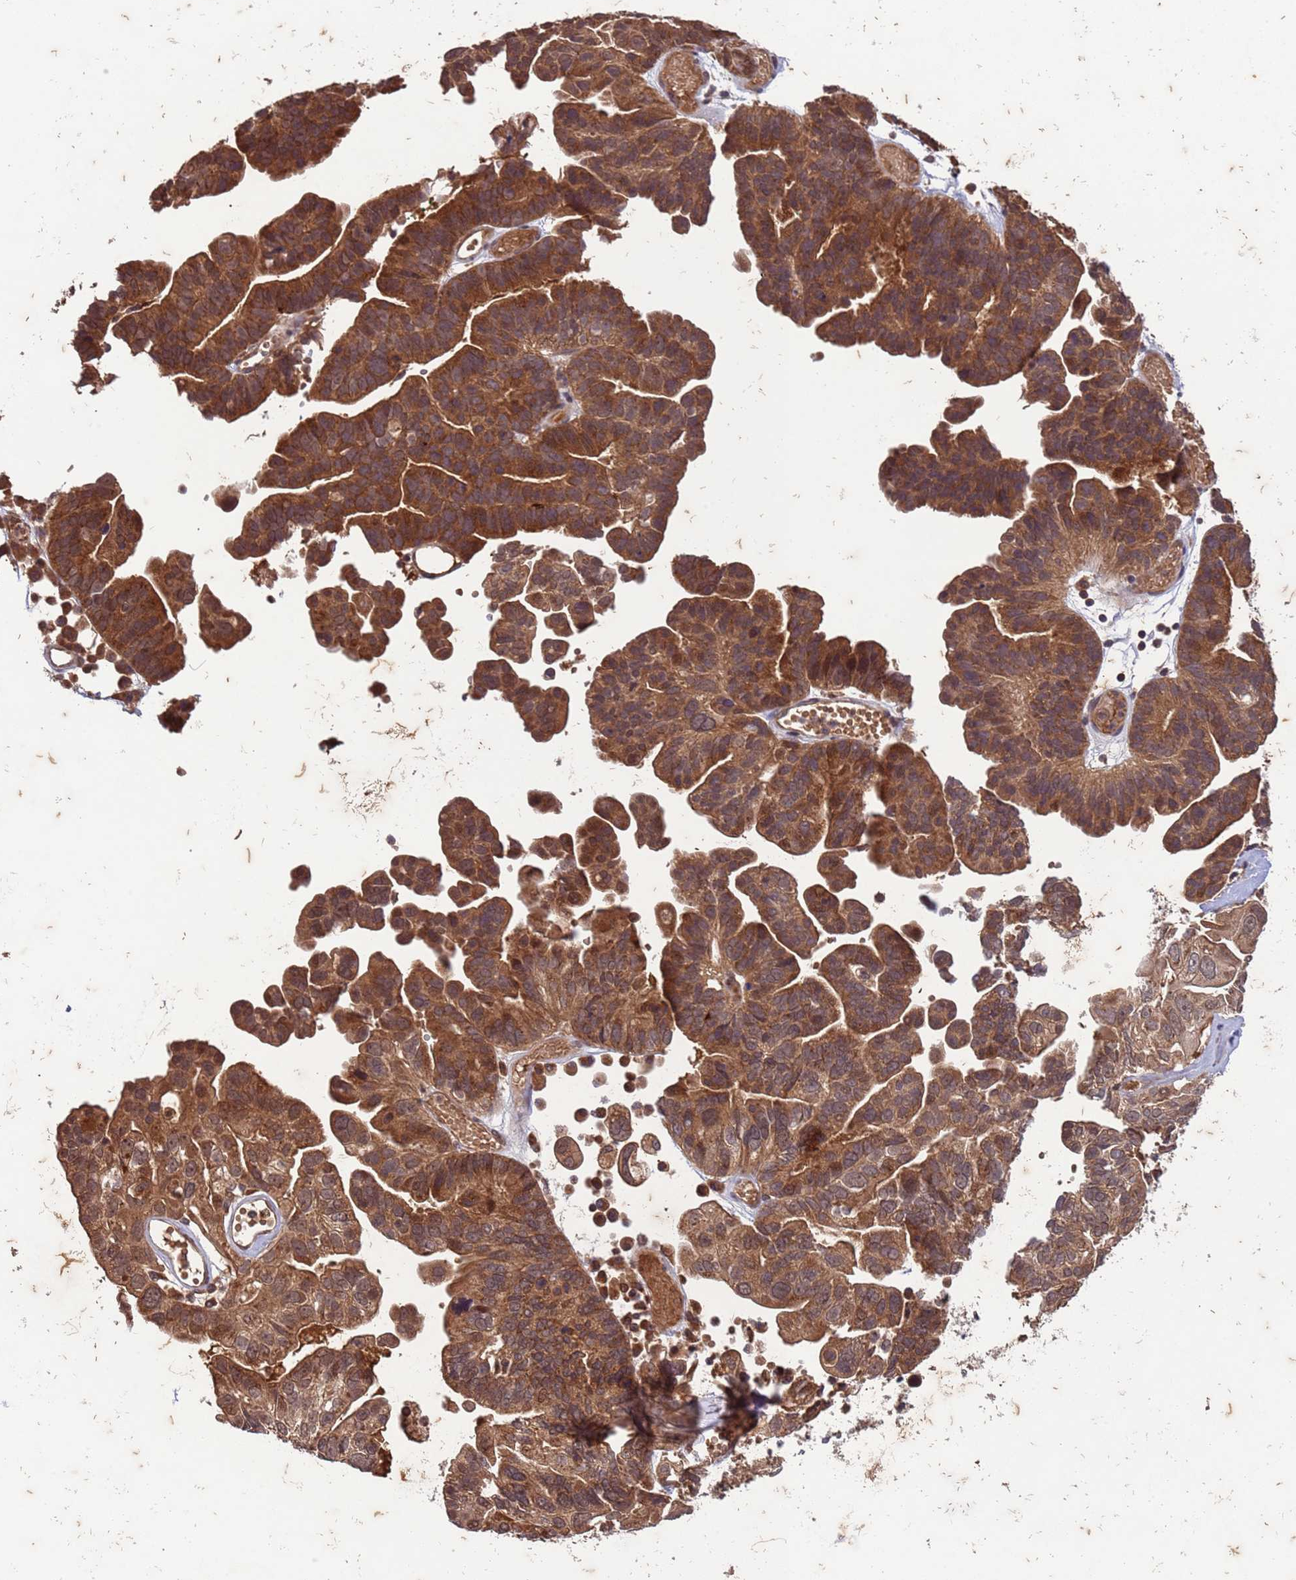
{"staining": {"intensity": "moderate", "quantity": ">75%", "location": "cytoplasmic/membranous,nuclear"}, "tissue": "ovarian cancer", "cell_type": "Tumor cells", "image_type": "cancer", "snomed": [{"axis": "morphology", "description": "Cystadenocarcinoma, serous, NOS"}, {"axis": "topography", "description": "Ovary"}], "caption": "Immunohistochemistry (IHC) (DAB (3,3'-diaminobenzidine)) staining of ovarian cancer (serous cystadenocarcinoma) displays moderate cytoplasmic/membranous and nuclear protein staining in approximately >75% of tumor cells. The staining was performed using DAB (3,3'-diaminobenzidine), with brown indicating positive protein expression. Nuclei are stained blue with hematoxylin.", "gene": "ERI1", "patient": {"sex": "female", "age": 56}}